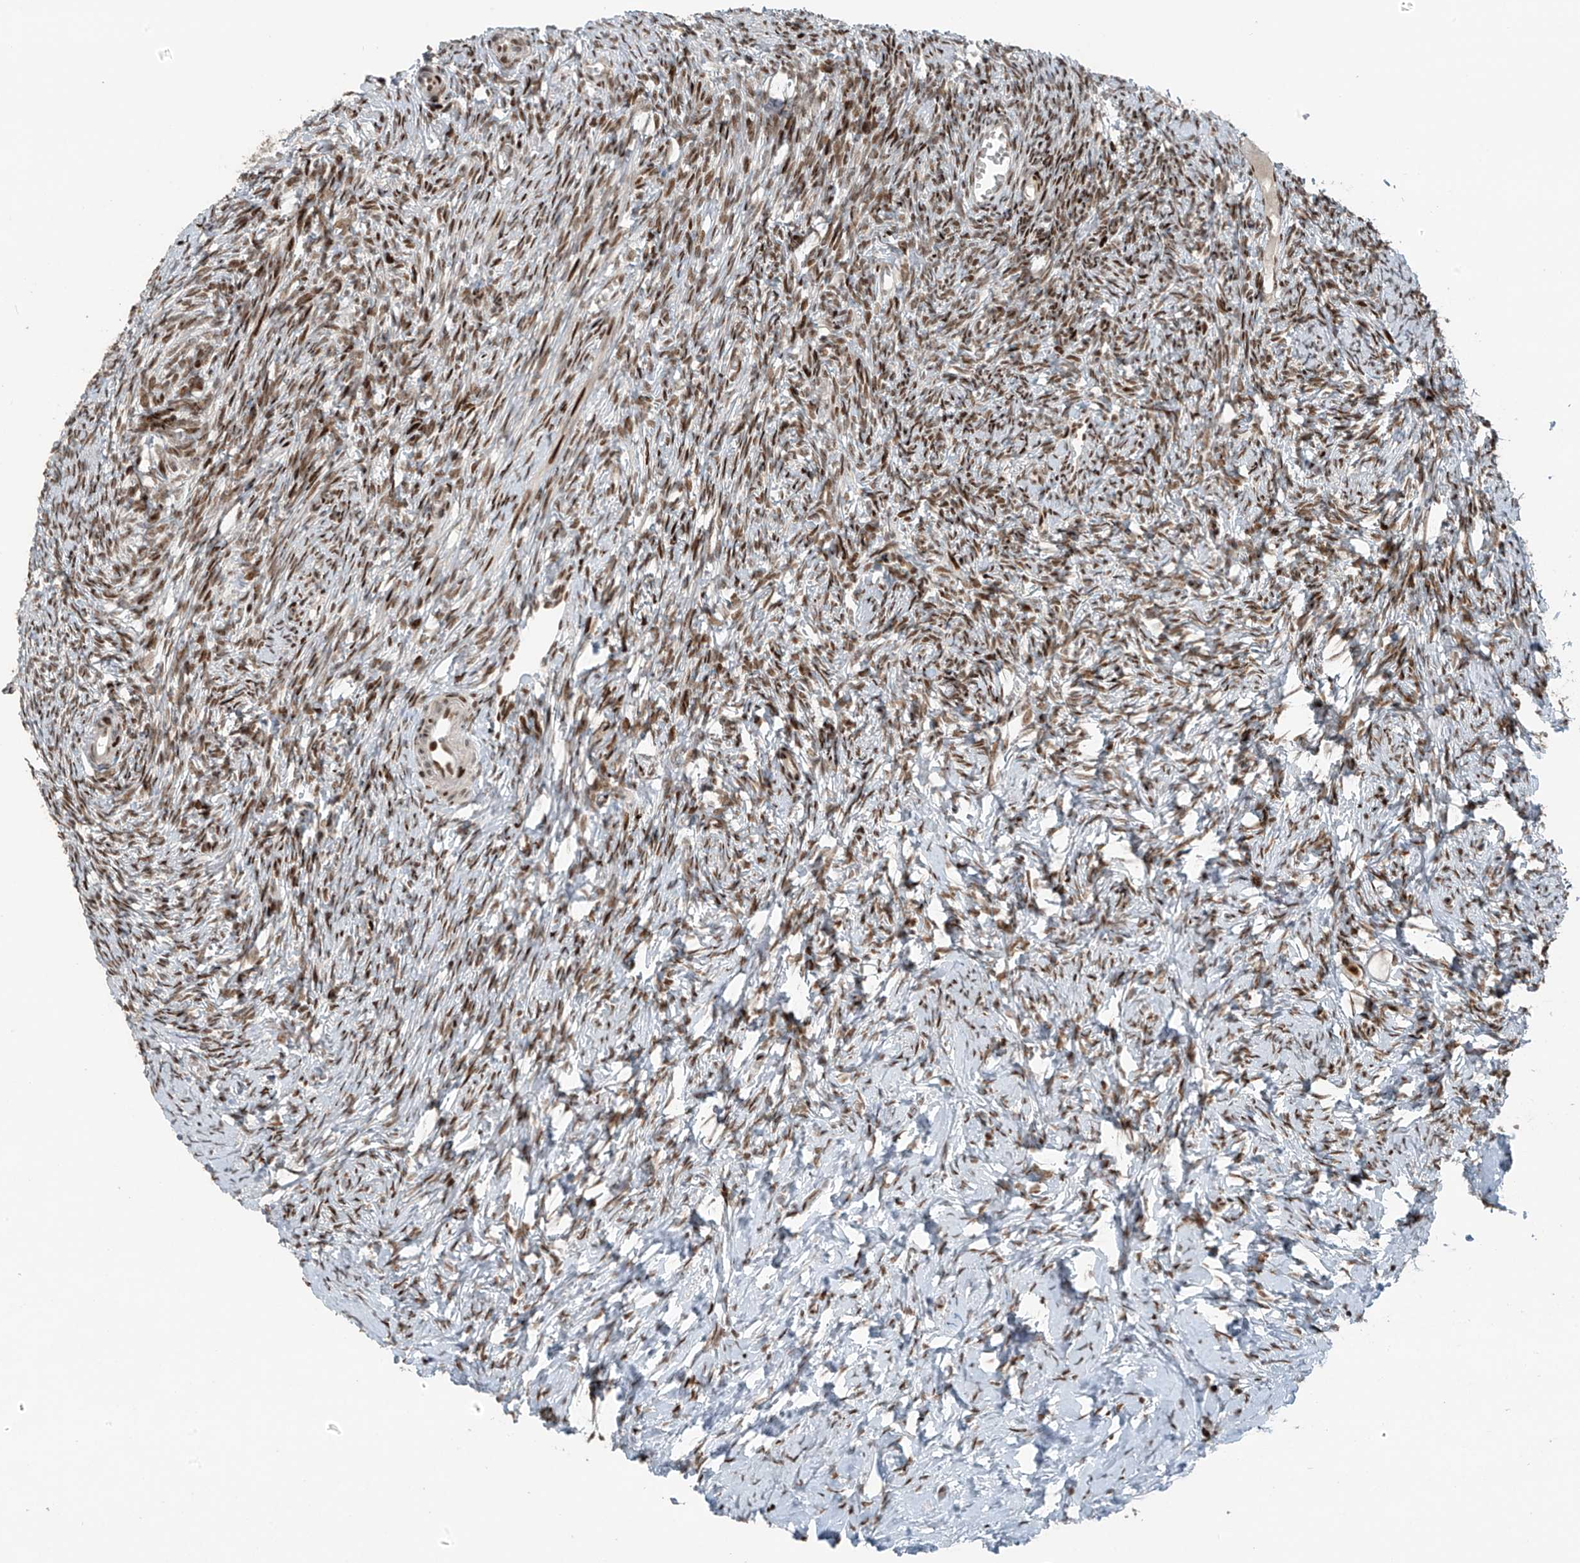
{"staining": {"intensity": "moderate", "quantity": ">75%", "location": "nuclear"}, "tissue": "ovary", "cell_type": "Ovarian stroma cells", "image_type": "normal", "snomed": [{"axis": "morphology", "description": "Normal tissue, NOS"}, {"axis": "topography", "description": "Ovary"}], "caption": "Immunohistochemical staining of normal ovary exhibits medium levels of moderate nuclear staining in approximately >75% of ovarian stroma cells. The protein of interest is stained brown, and the nuclei are stained in blue (DAB IHC with brightfield microscopy, high magnification).", "gene": "PCNP", "patient": {"sex": "female", "age": 27}}